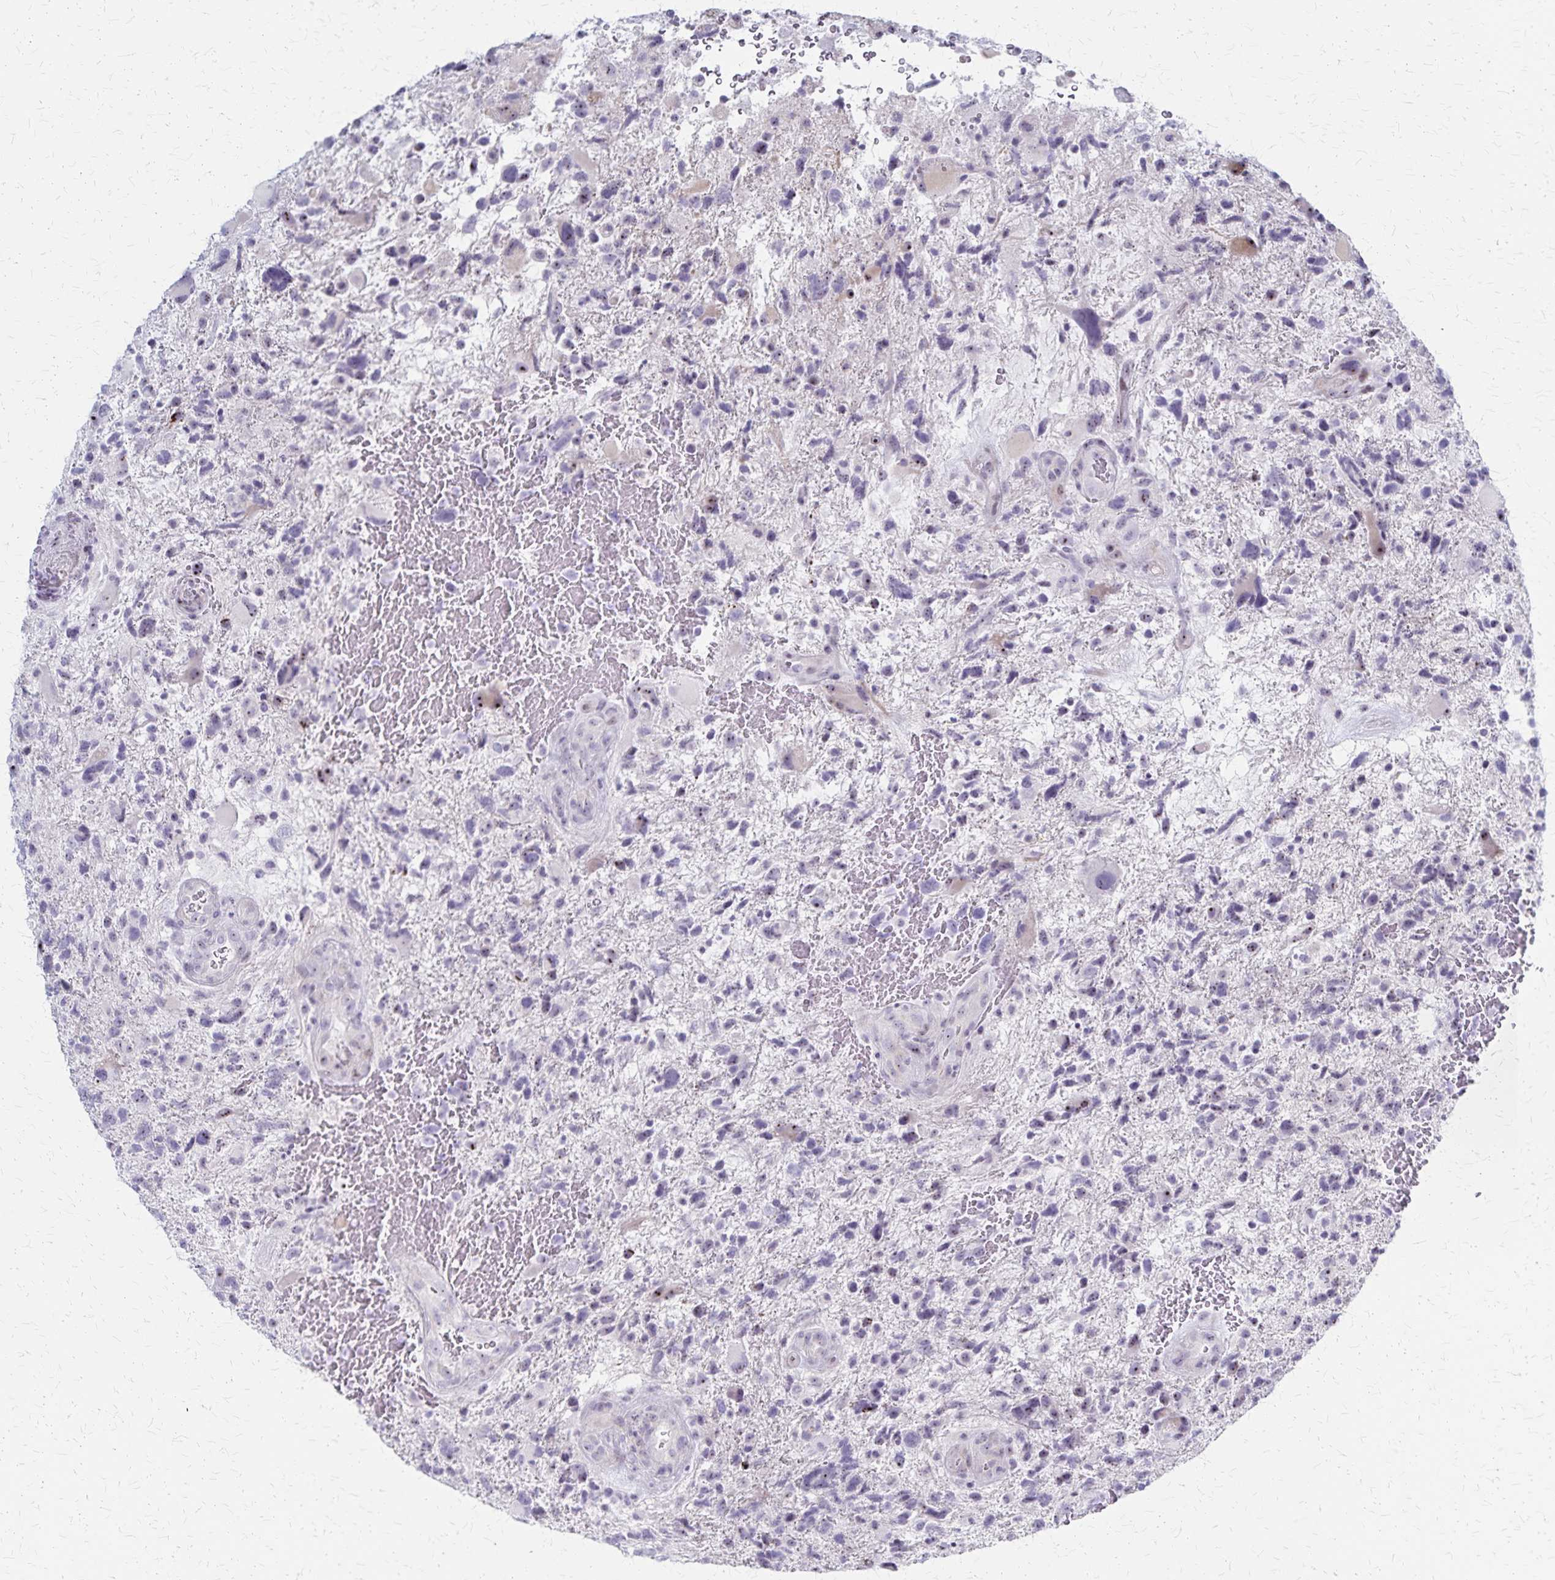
{"staining": {"intensity": "weak", "quantity": "<25%", "location": "nuclear"}, "tissue": "glioma", "cell_type": "Tumor cells", "image_type": "cancer", "snomed": [{"axis": "morphology", "description": "Glioma, malignant, High grade"}, {"axis": "topography", "description": "Brain"}], "caption": "Immunohistochemistry (IHC) photomicrograph of malignant high-grade glioma stained for a protein (brown), which displays no staining in tumor cells.", "gene": "DLK2", "patient": {"sex": "female", "age": 71}}